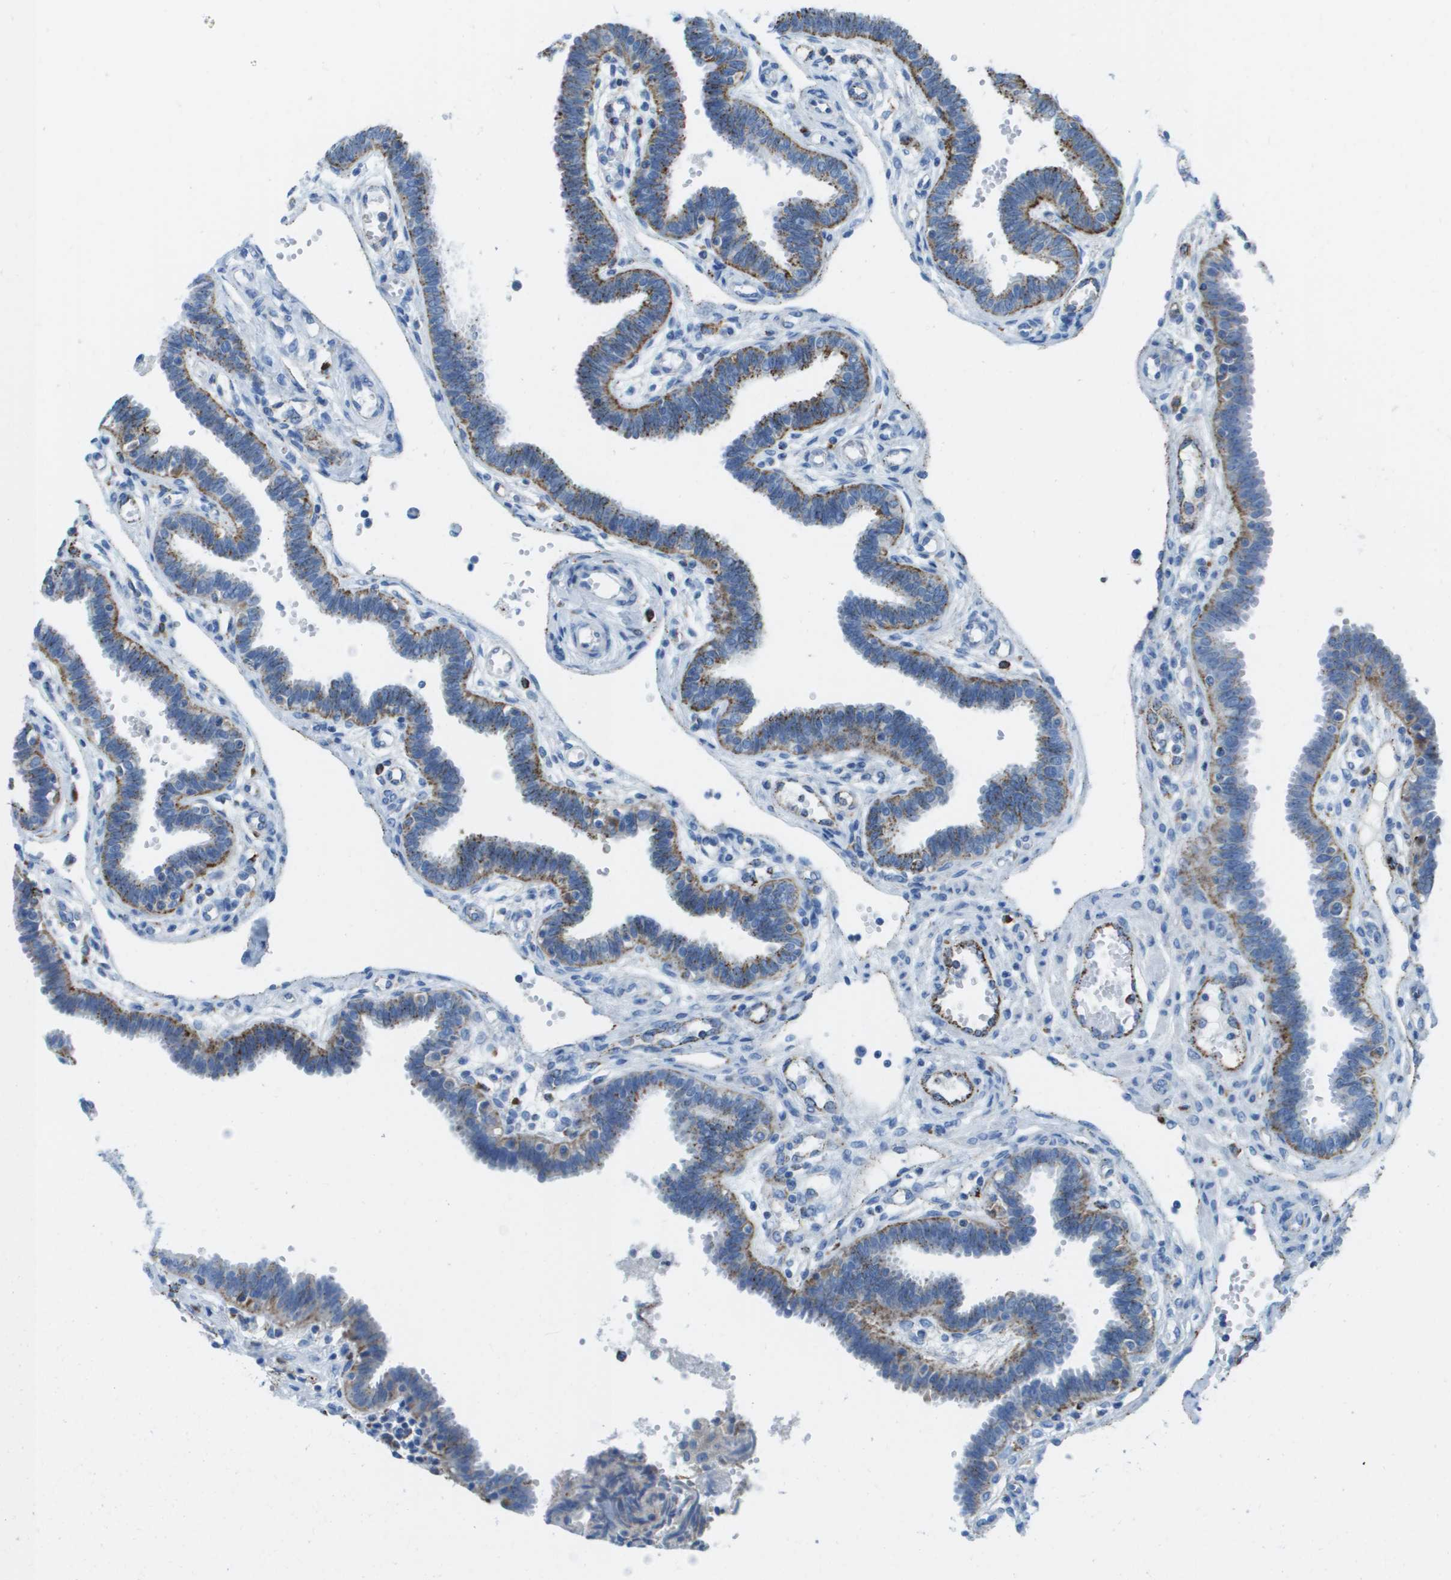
{"staining": {"intensity": "moderate", "quantity": "25%-75%", "location": "cytoplasmic/membranous"}, "tissue": "fallopian tube", "cell_type": "Glandular cells", "image_type": "normal", "snomed": [{"axis": "morphology", "description": "Normal tissue, NOS"}, {"axis": "topography", "description": "Fallopian tube"}, {"axis": "topography", "description": "Placenta"}], "caption": "Protein staining exhibits moderate cytoplasmic/membranous expression in about 25%-75% of glandular cells in unremarkable fallopian tube.", "gene": "PRCP", "patient": {"sex": "female", "age": 32}}